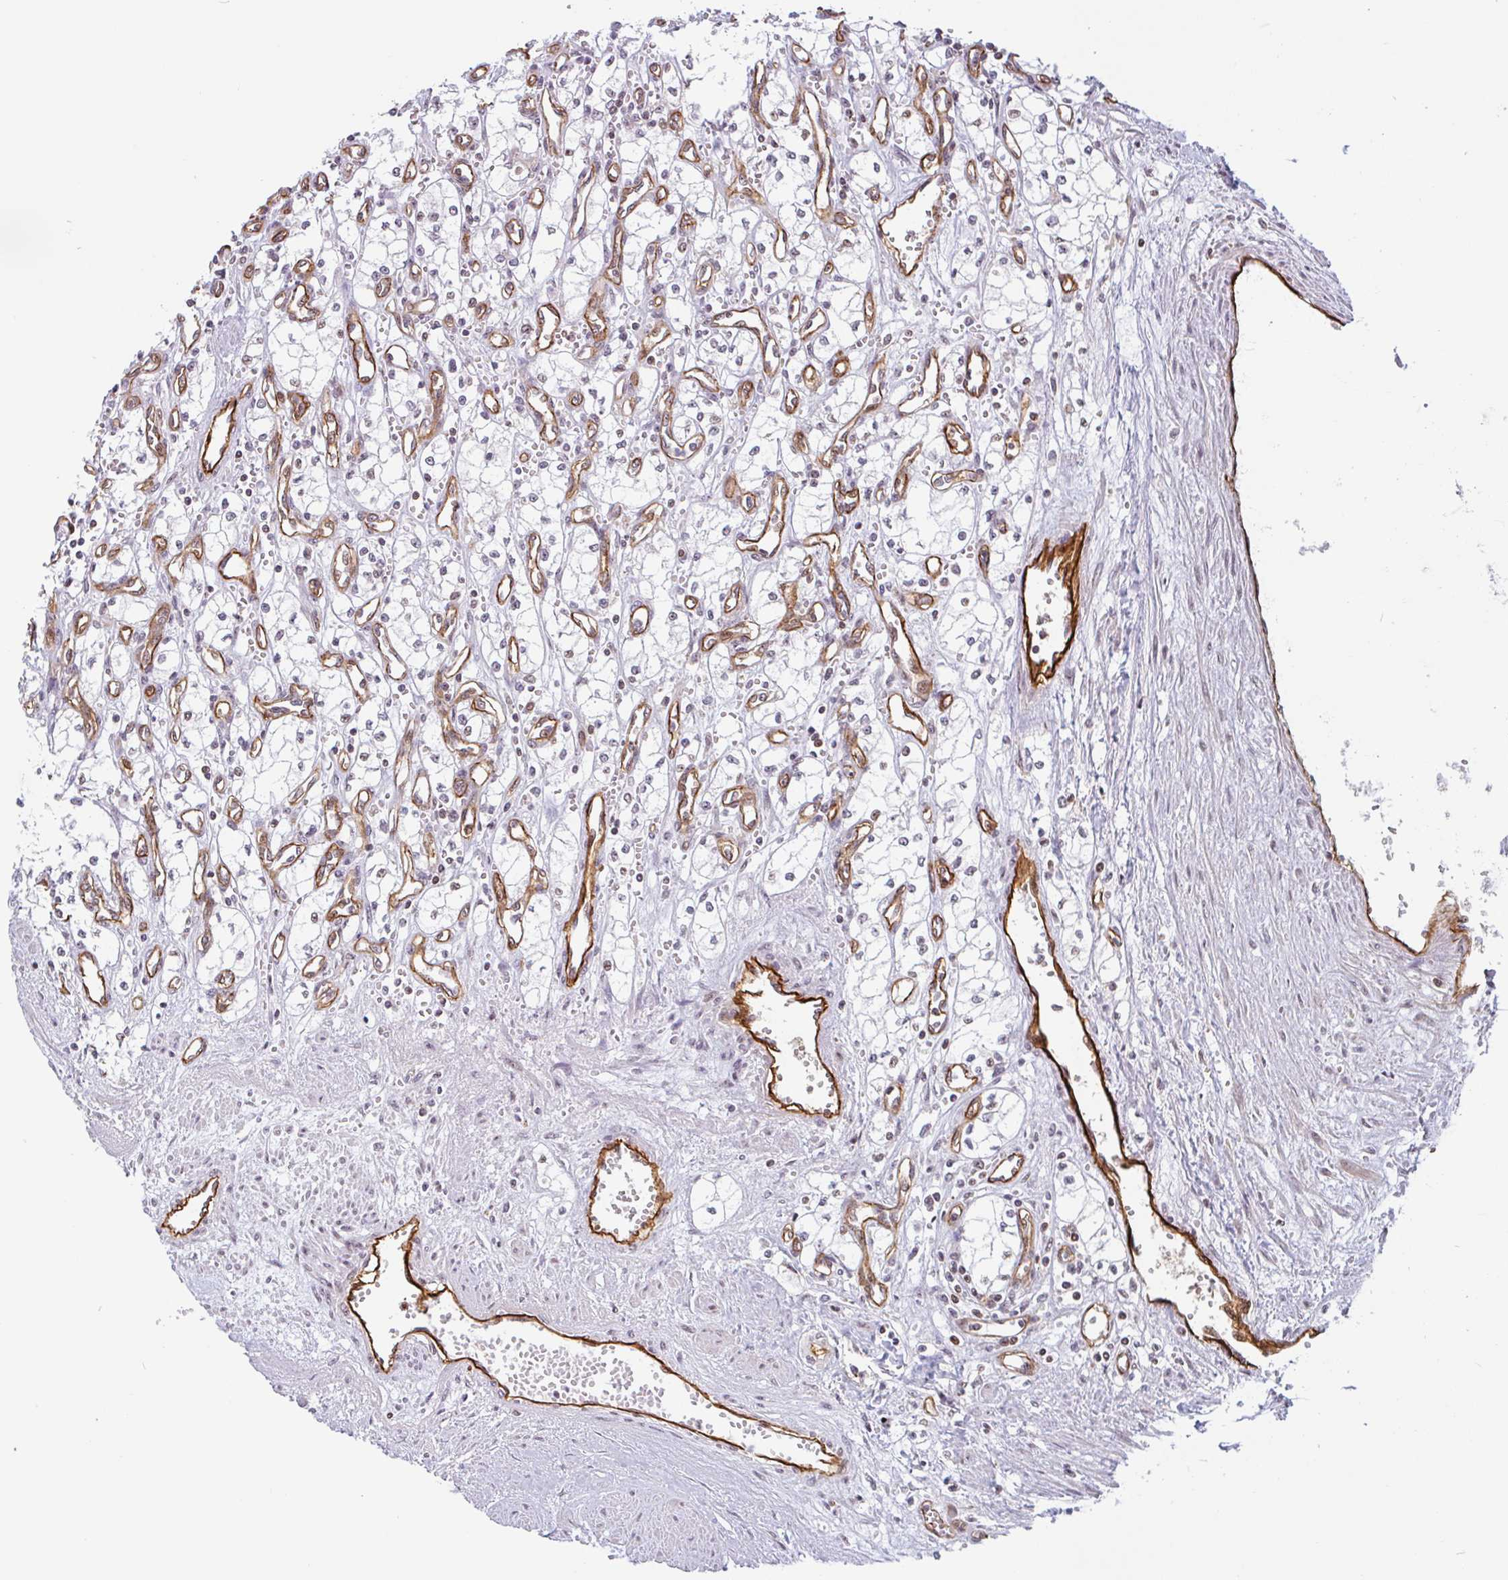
{"staining": {"intensity": "negative", "quantity": "none", "location": "none"}, "tissue": "renal cancer", "cell_type": "Tumor cells", "image_type": "cancer", "snomed": [{"axis": "morphology", "description": "Adenocarcinoma, NOS"}, {"axis": "topography", "description": "Kidney"}], "caption": "Immunohistochemistry (IHC) histopathology image of neoplastic tissue: renal adenocarcinoma stained with DAB (3,3'-diaminobenzidine) demonstrates no significant protein expression in tumor cells.", "gene": "ZNF689", "patient": {"sex": "male", "age": 59}}